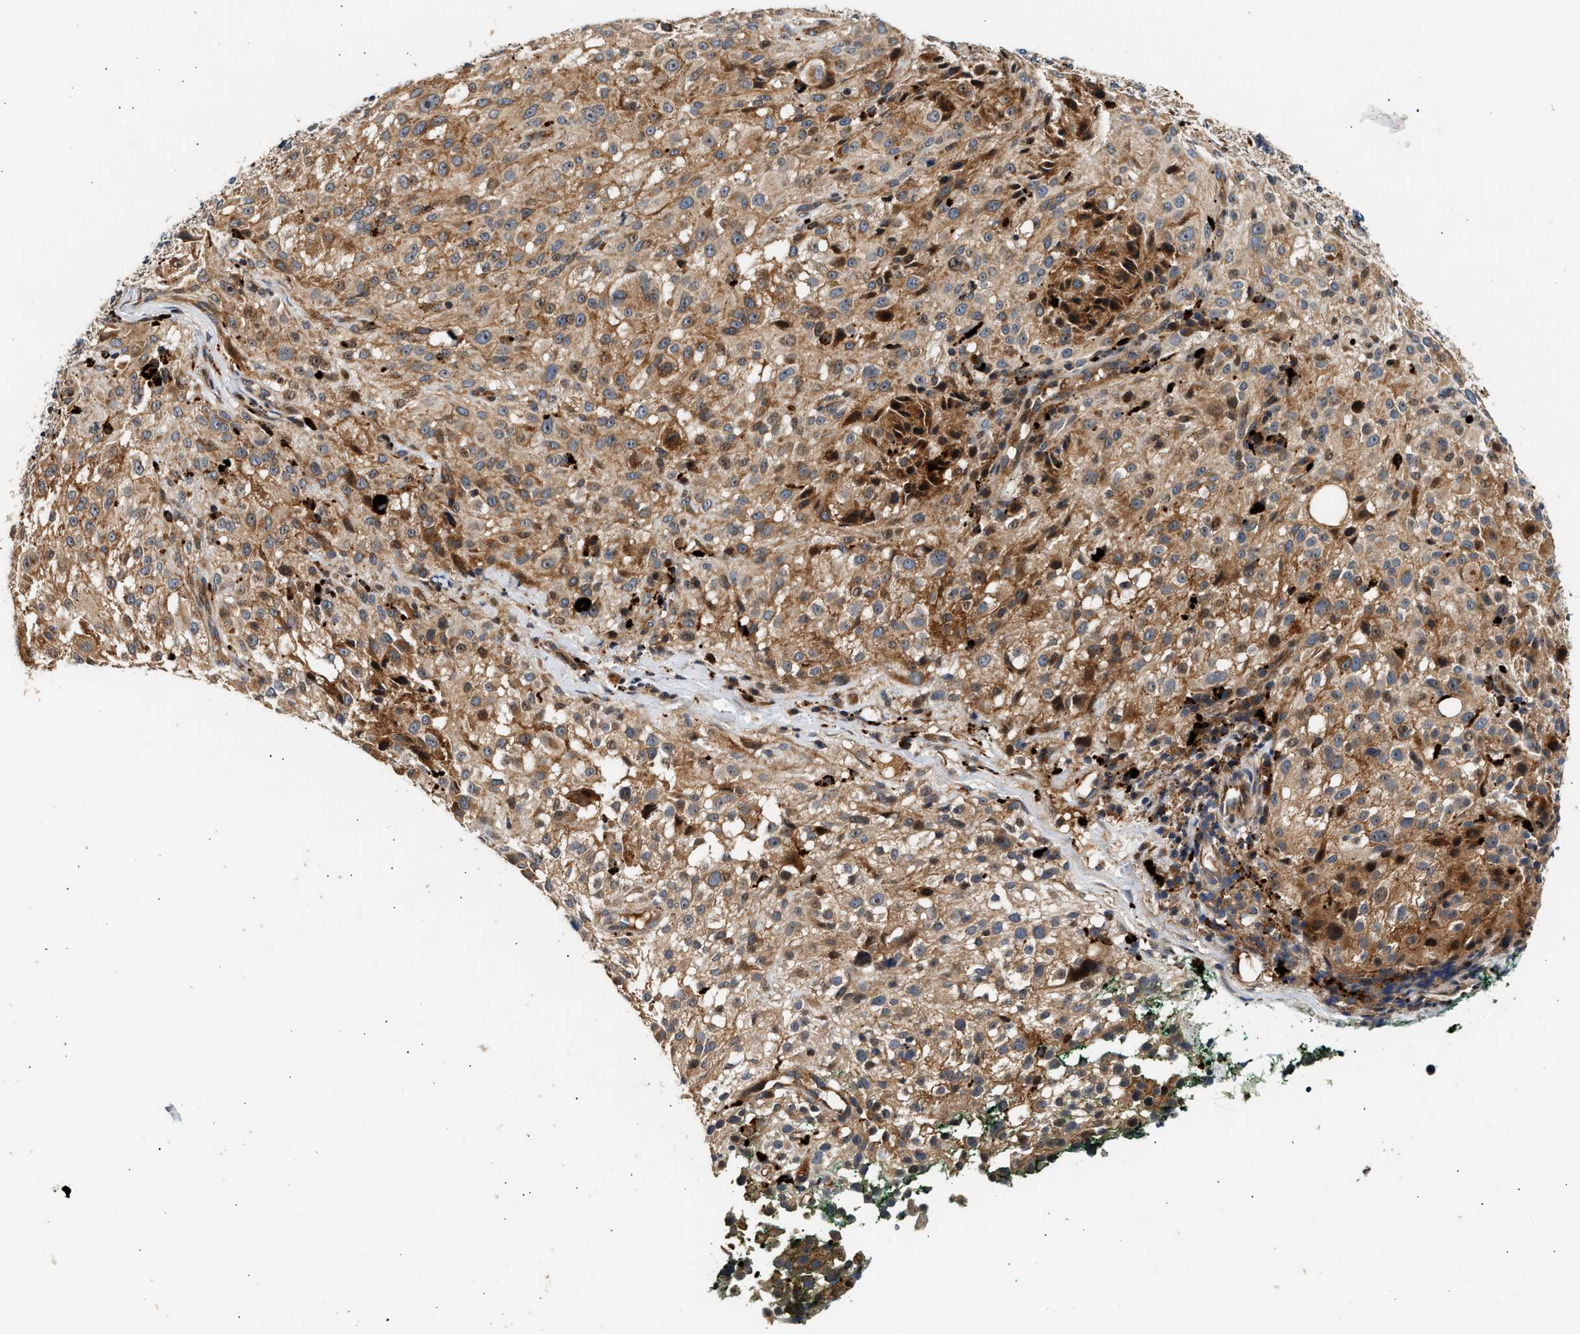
{"staining": {"intensity": "moderate", "quantity": ">75%", "location": "cytoplasmic/membranous"}, "tissue": "melanoma", "cell_type": "Tumor cells", "image_type": "cancer", "snomed": [{"axis": "morphology", "description": "Necrosis, NOS"}, {"axis": "morphology", "description": "Malignant melanoma, NOS"}, {"axis": "topography", "description": "Skin"}], "caption": "IHC of melanoma demonstrates medium levels of moderate cytoplasmic/membranous staining in about >75% of tumor cells.", "gene": "PLD3", "patient": {"sex": "female", "age": 87}}